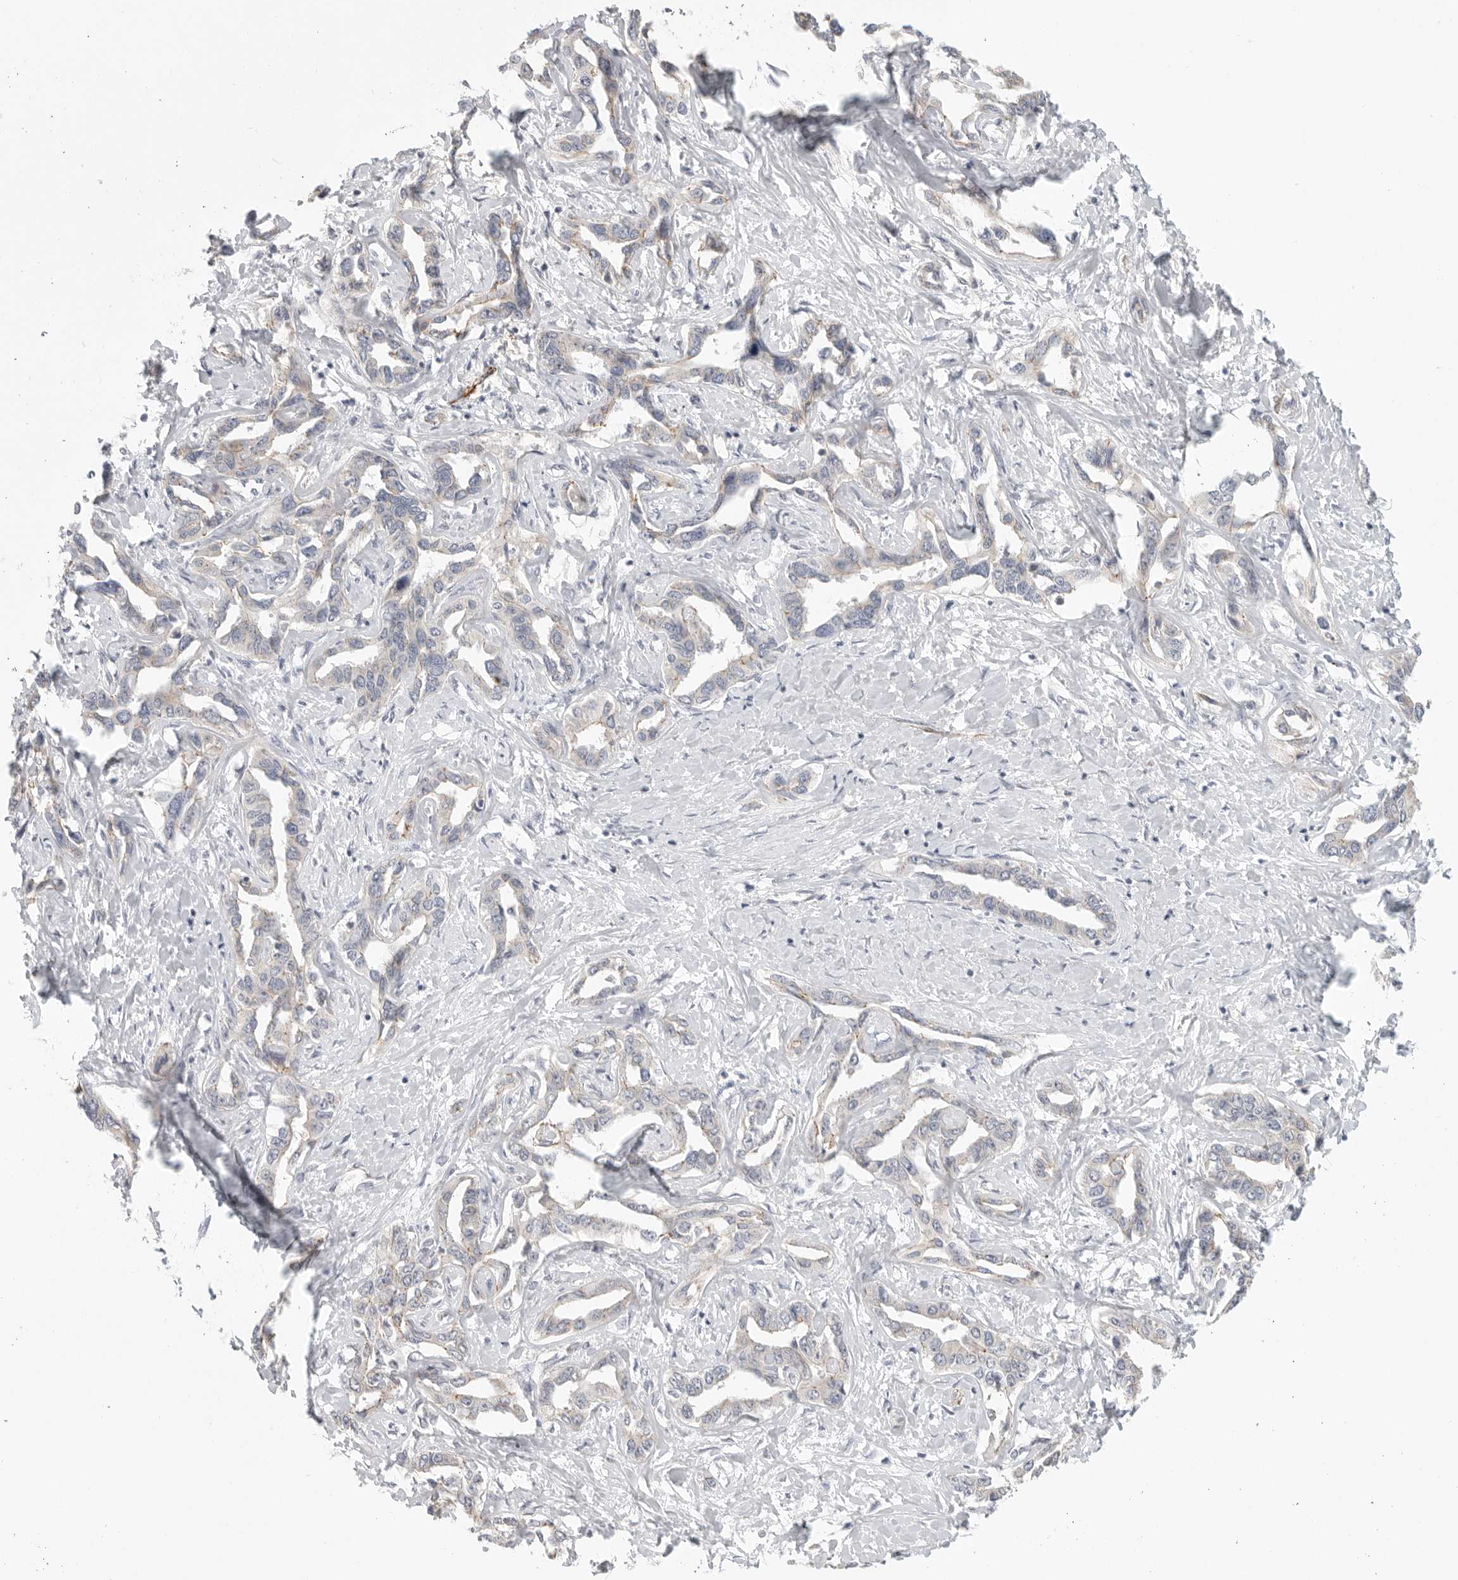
{"staining": {"intensity": "negative", "quantity": "none", "location": "none"}, "tissue": "liver cancer", "cell_type": "Tumor cells", "image_type": "cancer", "snomed": [{"axis": "morphology", "description": "Cholangiocarcinoma"}, {"axis": "topography", "description": "Liver"}], "caption": "Liver cholangiocarcinoma was stained to show a protein in brown. There is no significant positivity in tumor cells.", "gene": "STAB2", "patient": {"sex": "male", "age": 59}}